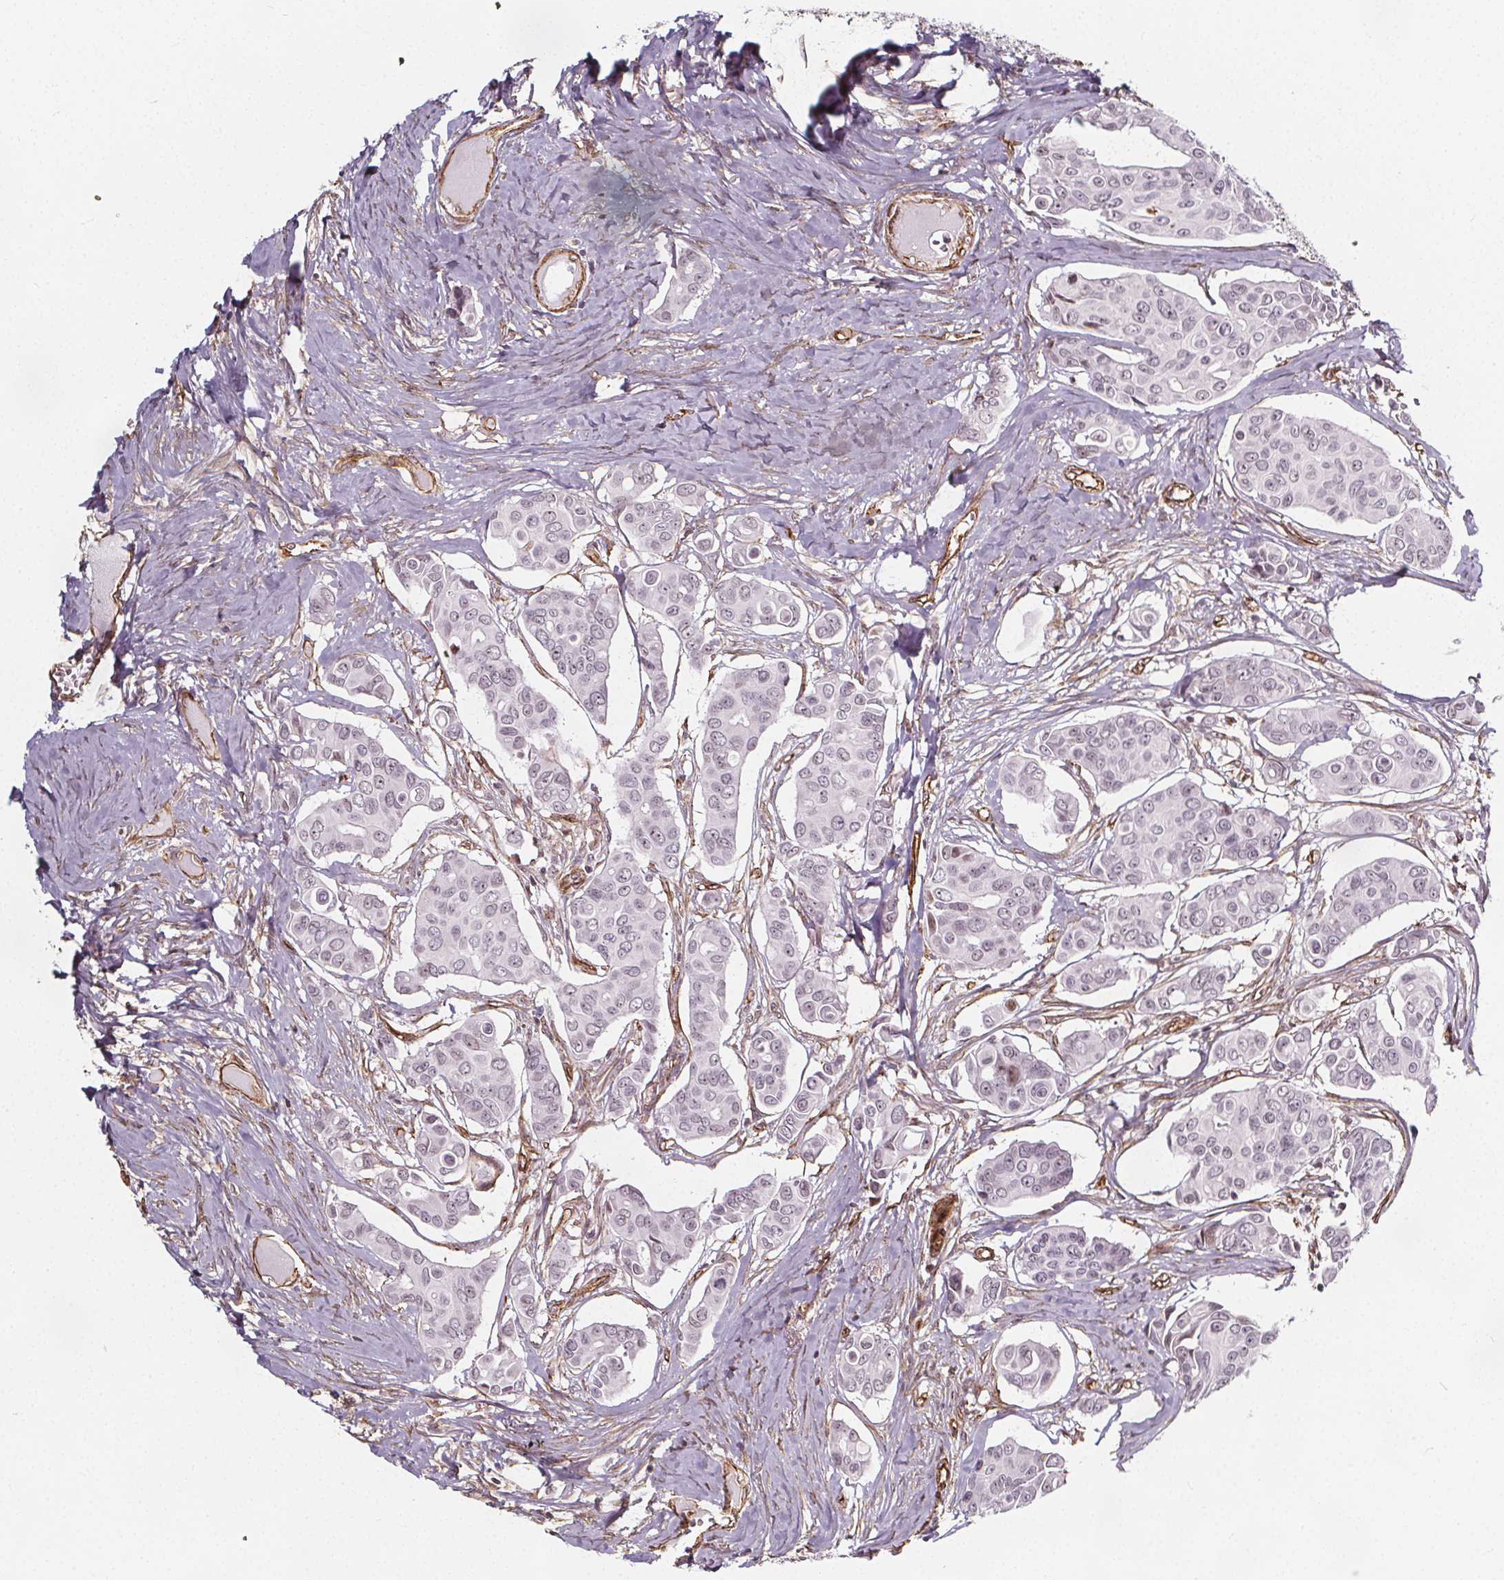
{"staining": {"intensity": "negative", "quantity": "none", "location": "none"}, "tissue": "breast cancer", "cell_type": "Tumor cells", "image_type": "cancer", "snomed": [{"axis": "morphology", "description": "Duct carcinoma"}, {"axis": "topography", "description": "Breast"}], "caption": "IHC histopathology image of human breast cancer (infiltrating ductal carcinoma) stained for a protein (brown), which reveals no positivity in tumor cells. (DAB immunohistochemistry with hematoxylin counter stain).", "gene": "HAS1", "patient": {"sex": "female", "age": 54}}